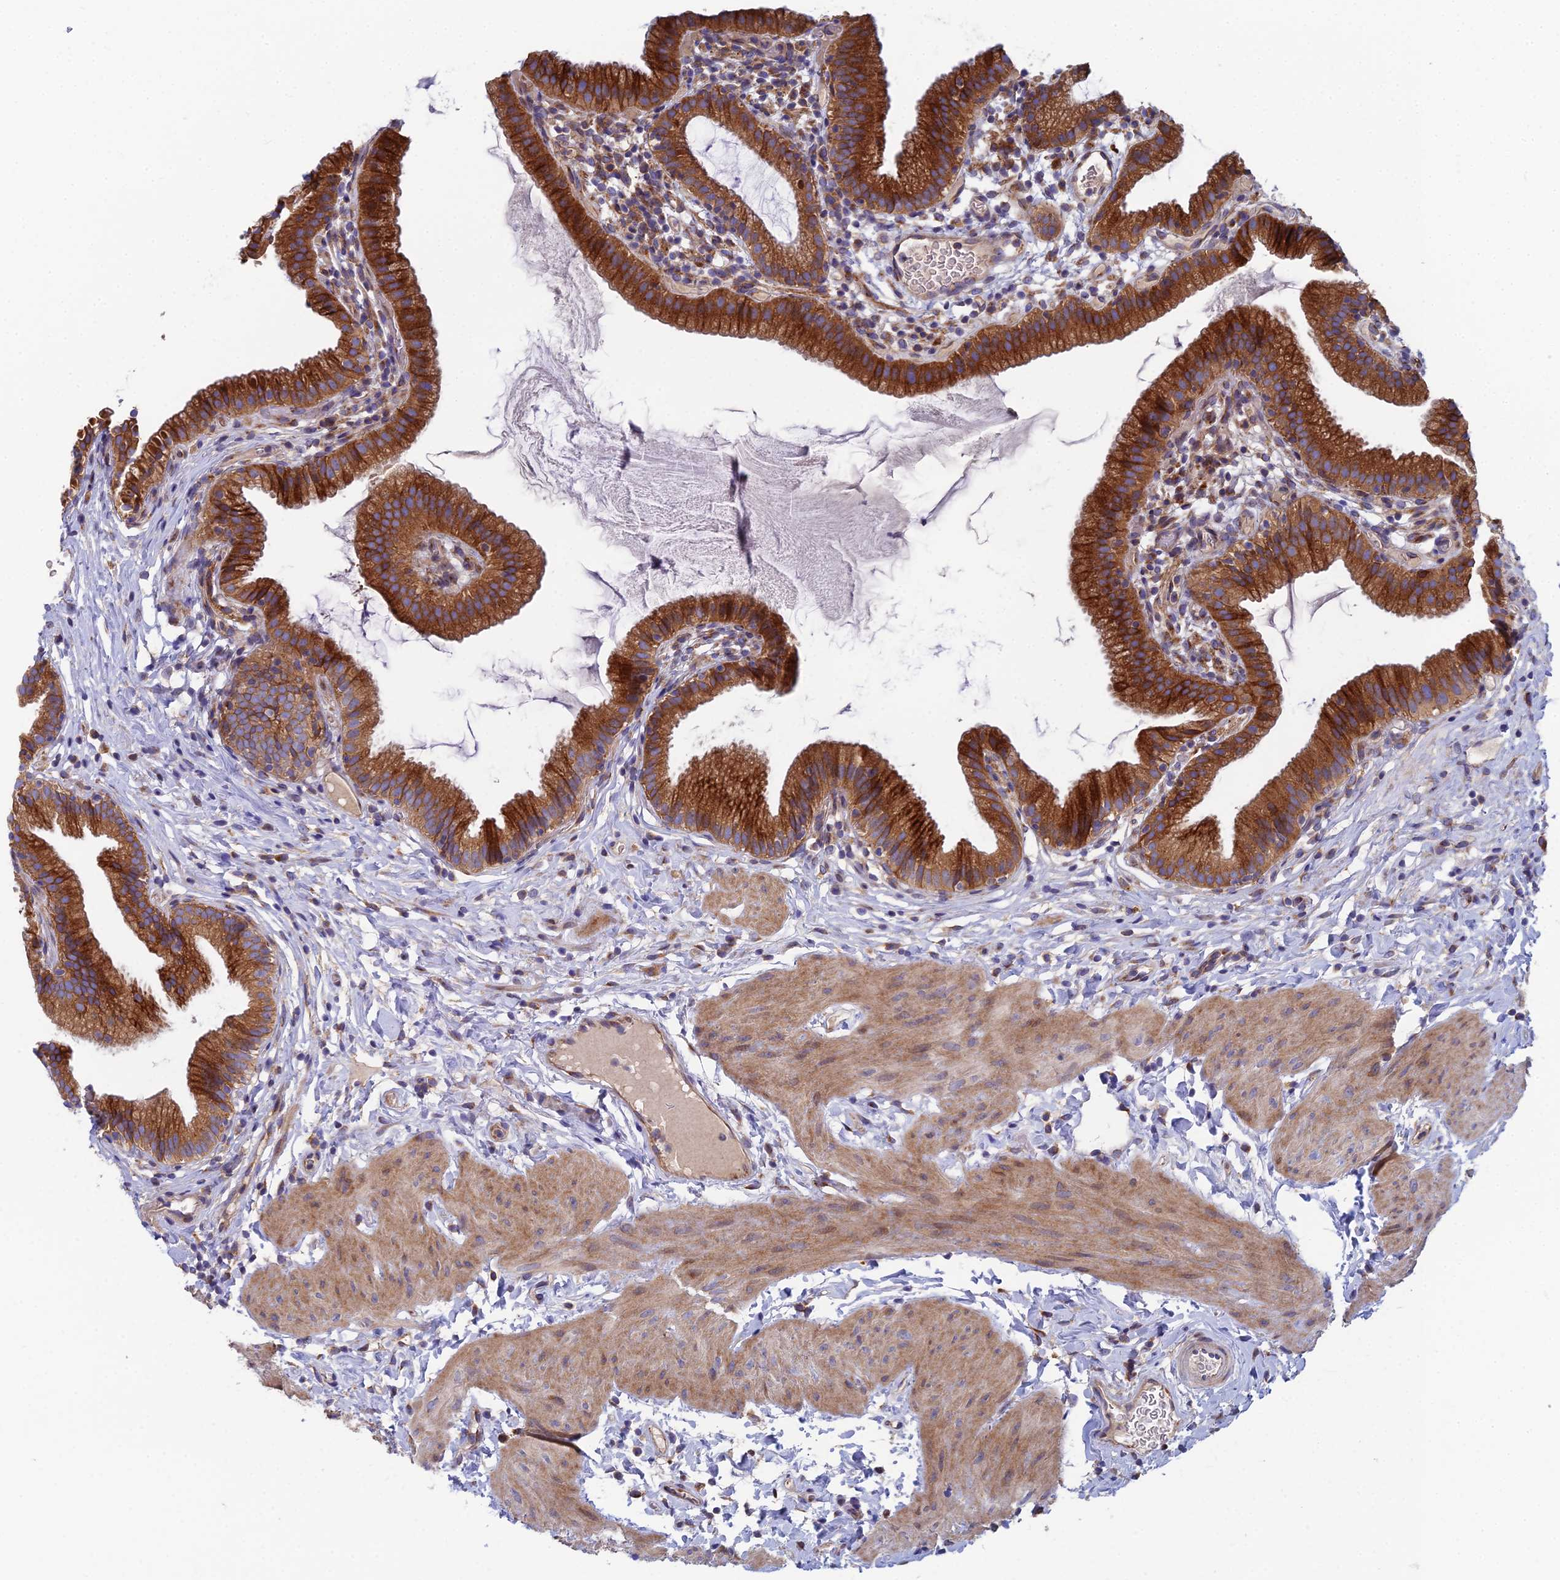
{"staining": {"intensity": "strong", "quantity": ">75%", "location": "cytoplasmic/membranous"}, "tissue": "gallbladder", "cell_type": "Glandular cells", "image_type": "normal", "snomed": [{"axis": "morphology", "description": "Normal tissue, NOS"}, {"axis": "topography", "description": "Gallbladder"}], "caption": "The immunohistochemical stain shows strong cytoplasmic/membranous positivity in glandular cells of unremarkable gallbladder.", "gene": "CLCN3", "patient": {"sex": "female", "age": 46}}